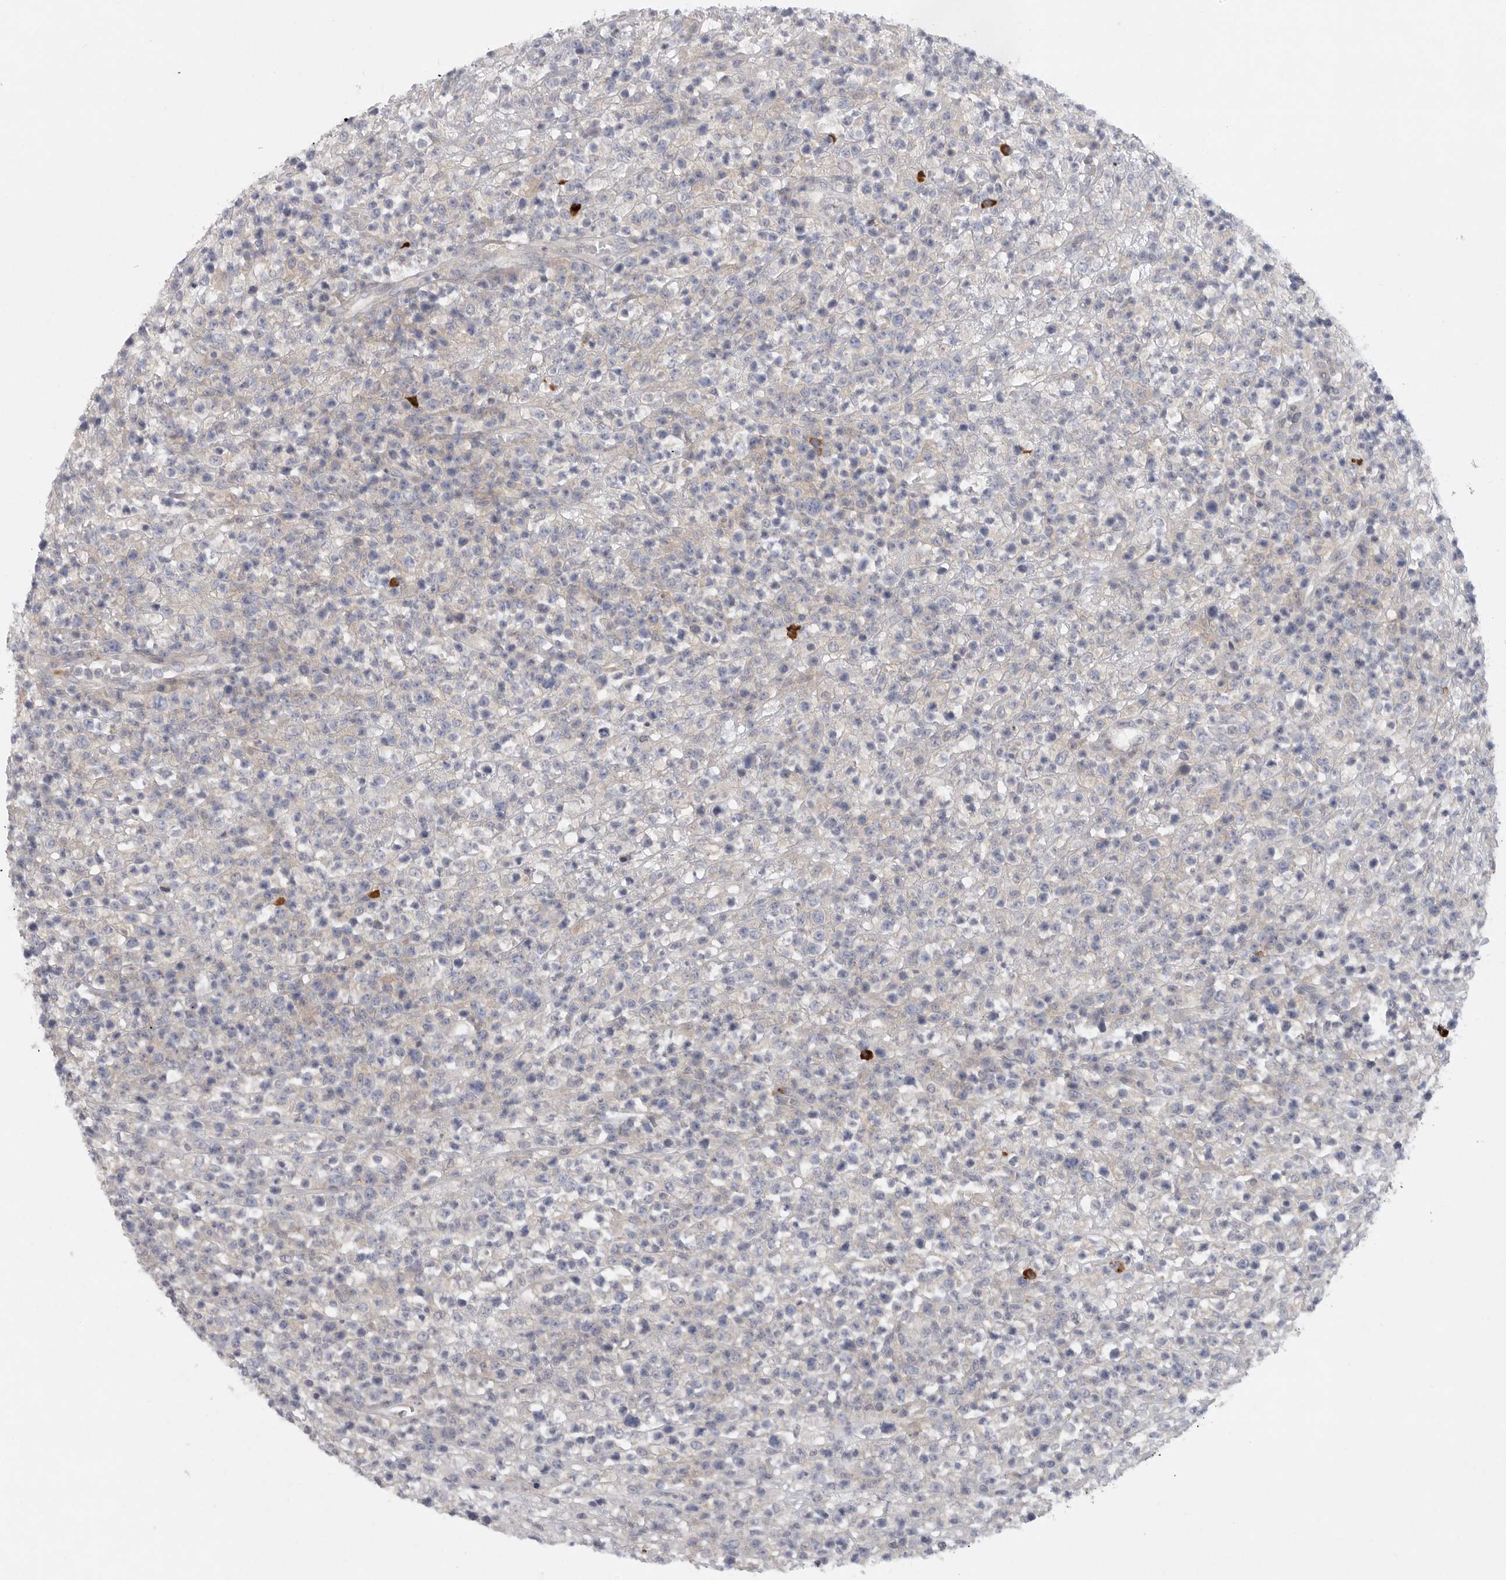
{"staining": {"intensity": "negative", "quantity": "none", "location": "none"}, "tissue": "lymphoma", "cell_type": "Tumor cells", "image_type": "cancer", "snomed": [{"axis": "morphology", "description": "Malignant lymphoma, non-Hodgkin's type, High grade"}, {"axis": "topography", "description": "Colon"}], "caption": "A high-resolution histopathology image shows immunohistochemistry staining of lymphoma, which demonstrates no significant expression in tumor cells.", "gene": "TMEM69", "patient": {"sex": "female", "age": 53}}